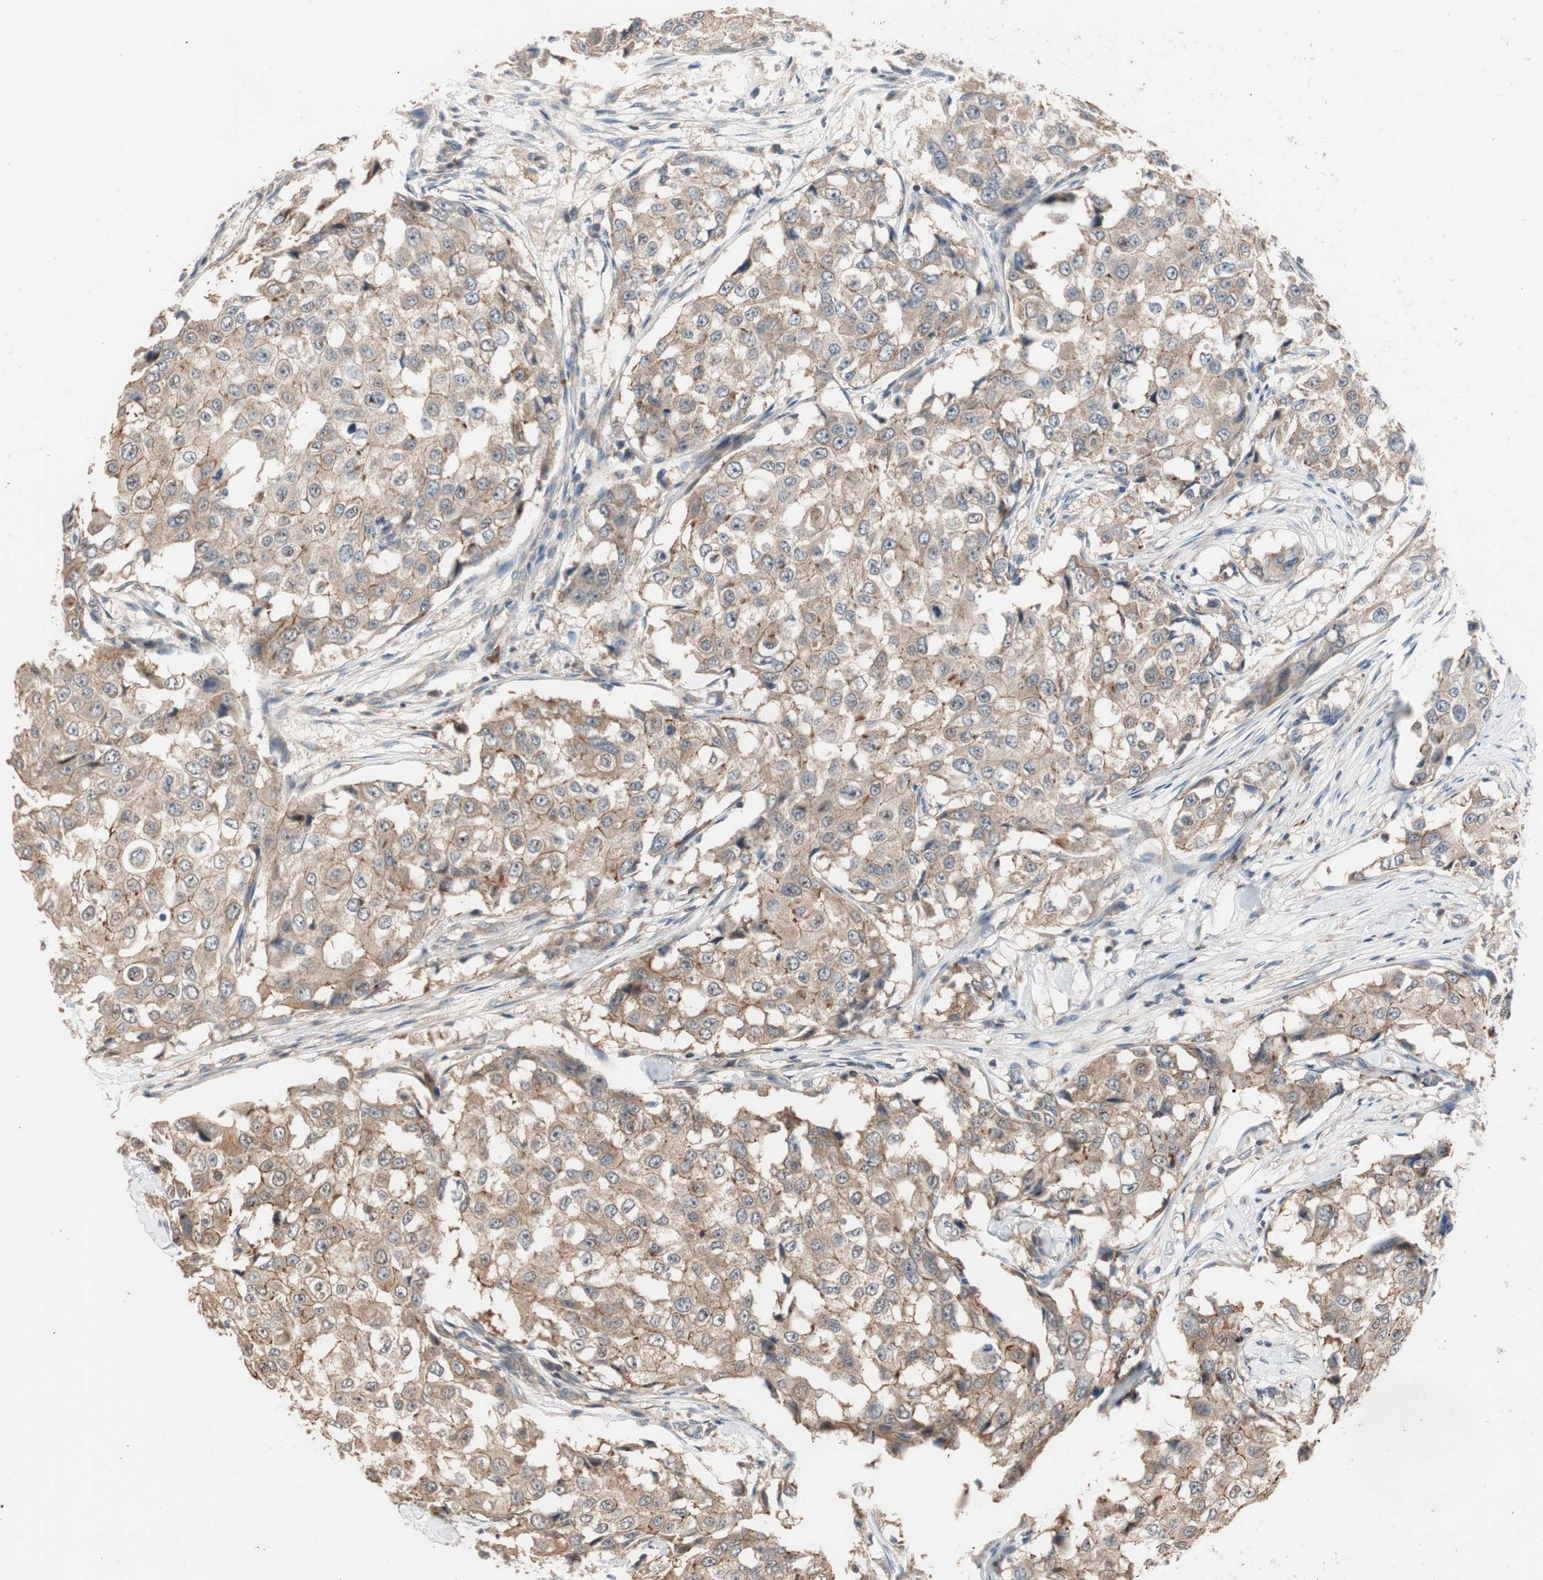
{"staining": {"intensity": "moderate", "quantity": ">75%", "location": "cytoplasmic/membranous"}, "tissue": "breast cancer", "cell_type": "Tumor cells", "image_type": "cancer", "snomed": [{"axis": "morphology", "description": "Duct carcinoma"}, {"axis": "topography", "description": "Breast"}], "caption": "Protein expression analysis of breast cancer demonstrates moderate cytoplasmic/membranous expression in approximately >75% of tumor cells.", "gene": "MAP4K2", "patient": {"sex": "female", "age": 27}}